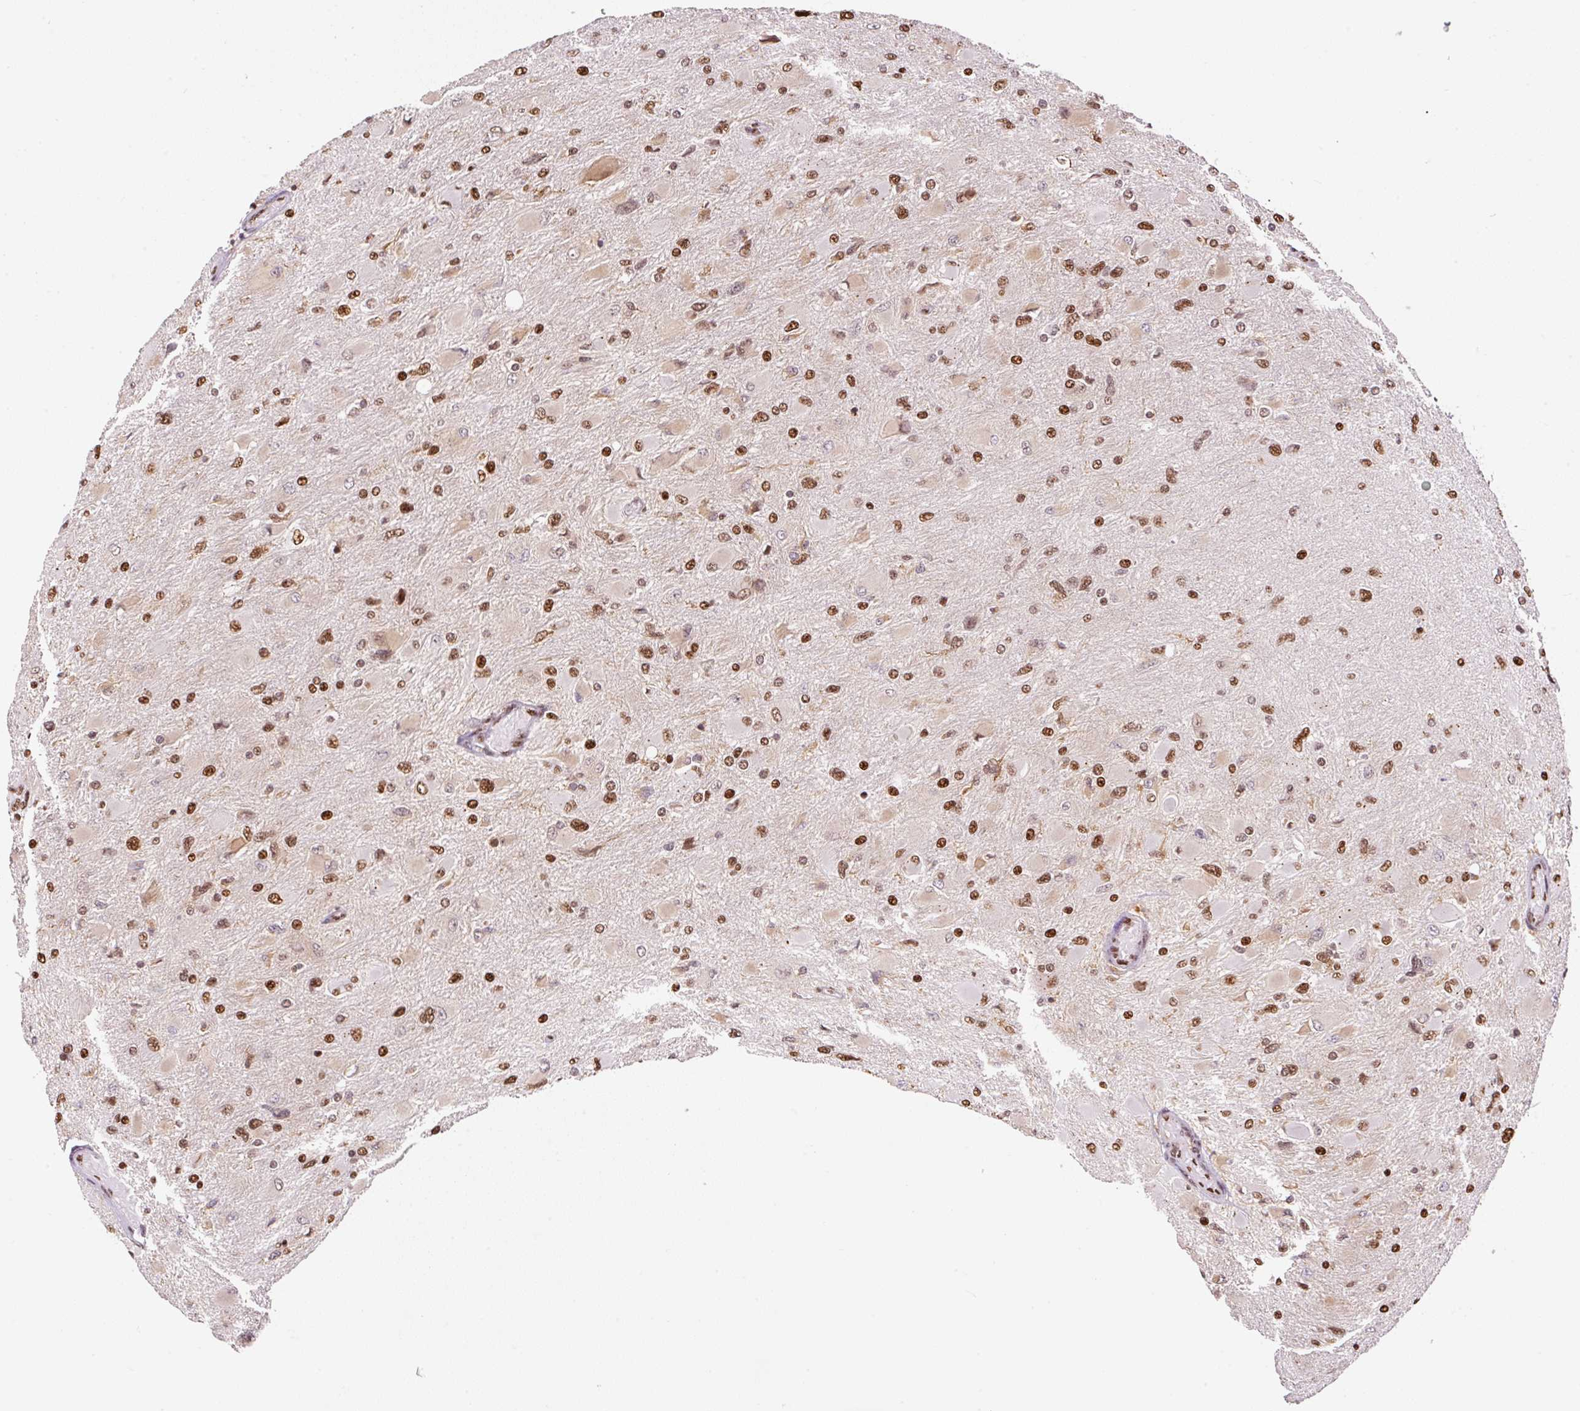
{"staining": {"intensity": "strong", "quantity": ">75%", "location": "nuclear"}, "tissue": "glioma", "cell_type": "Tumor cells", "image_type": "cancer", "snomed": [{"axis": "morphology", "description": "Glioma, malignant, High grade"}, {"axis": "topography", "description": "Cerebral cortex"}], "caption": "Immunohistochemical staining of high-grade glioma (malignant) demonstrates high levels of strong nuclear staining in approximately >75% of tumor cells.", "gene": "GPR139", "patient": {"sex": "female", "age": 36}}